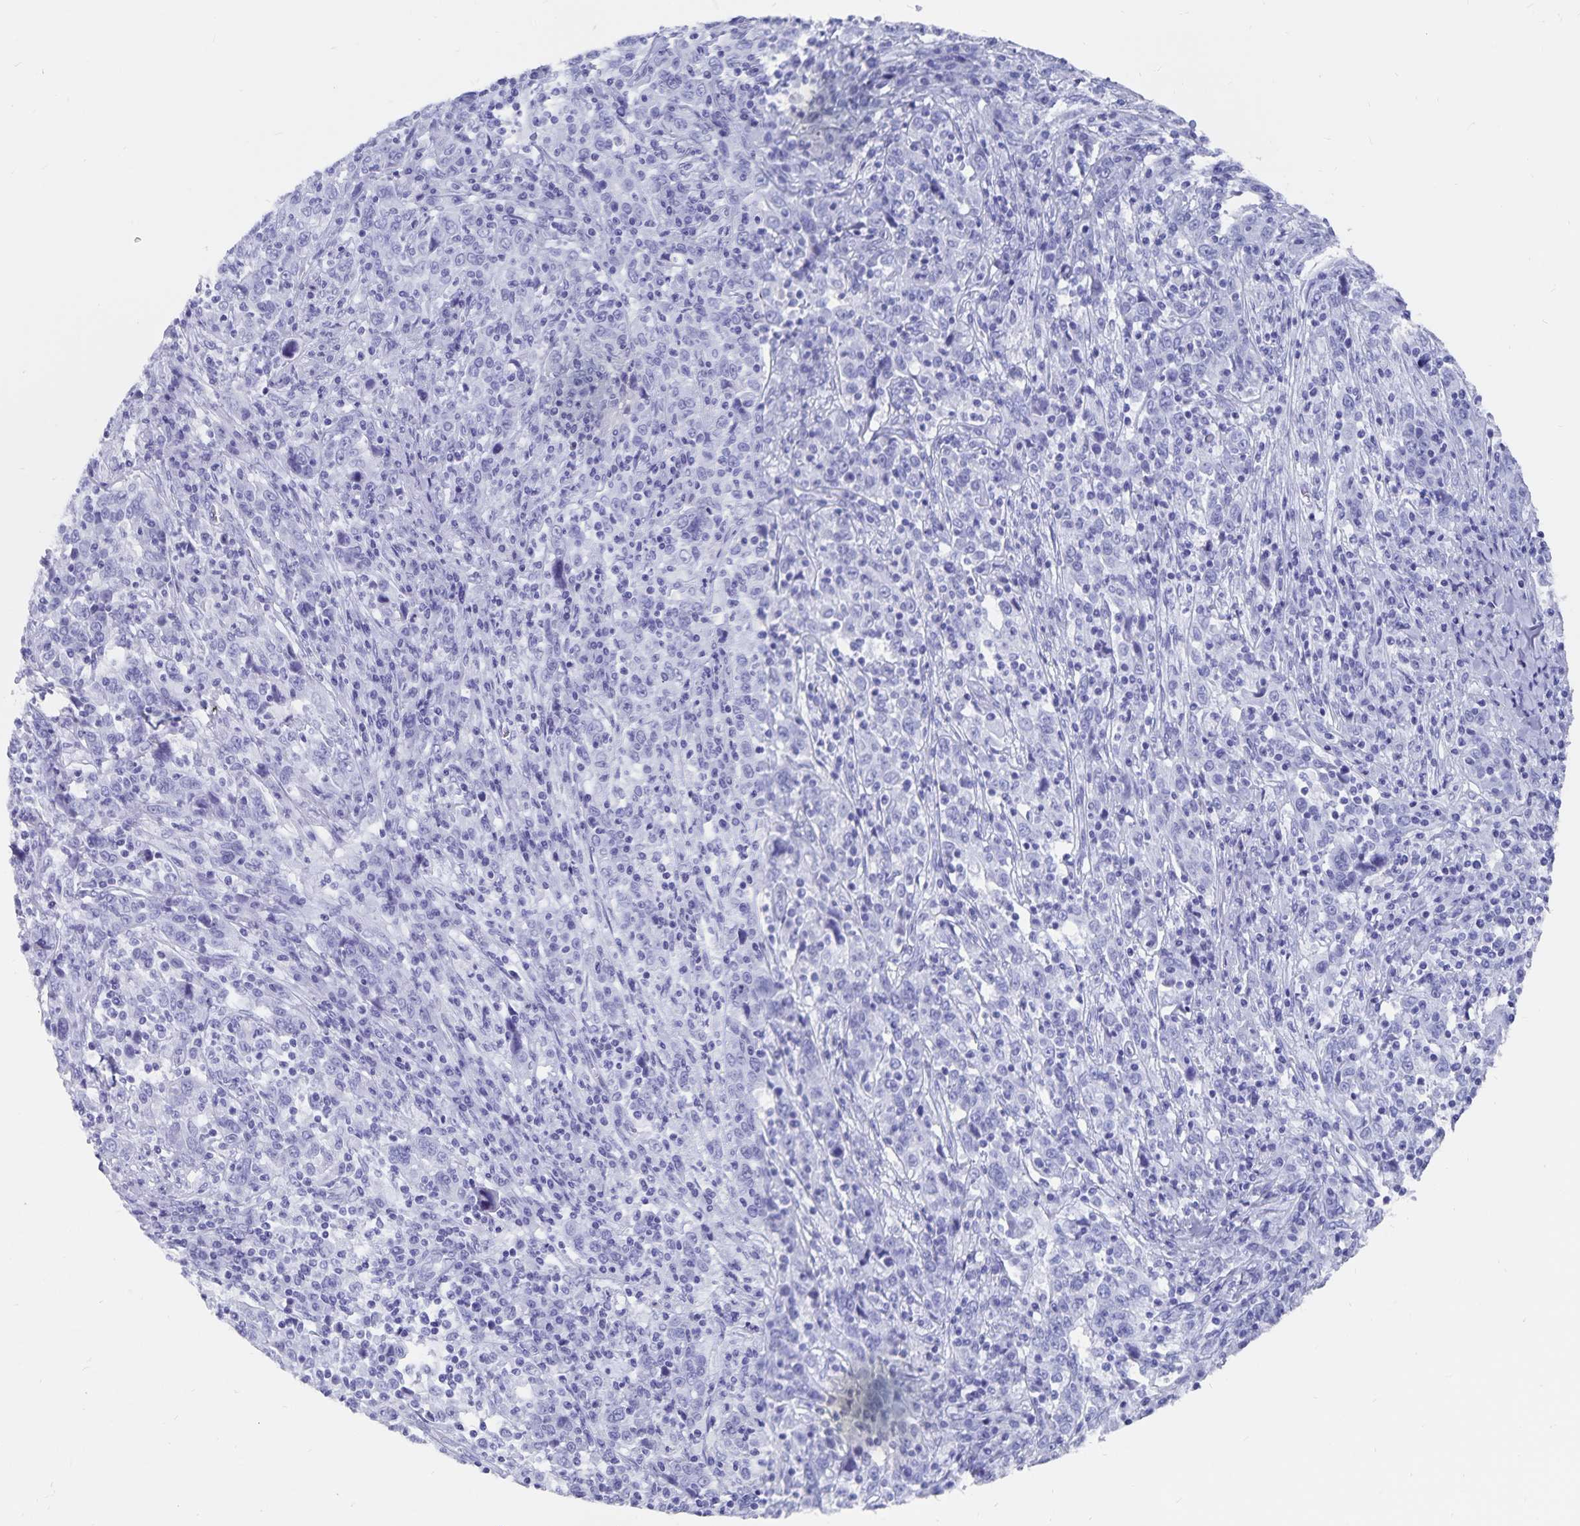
{"staining": {"intensity": "negative", "quantity": "none", "location": "none"}, "tissue": "cervical cancer", "cell_type": "Tumor cells", "image_type": "cancer", "snomed": [{"axis": "morphology", "description": "Squamous cell carcinoma, NOS"}, {"axis": "topography", "description": "Cervix"}], "caption": "An image of human cervical cancer (squamous cell carcinoma) is negative for staining in tumor cells.", "gene": "ADH1A", "patient": {"sex": "female", "age": 46}}